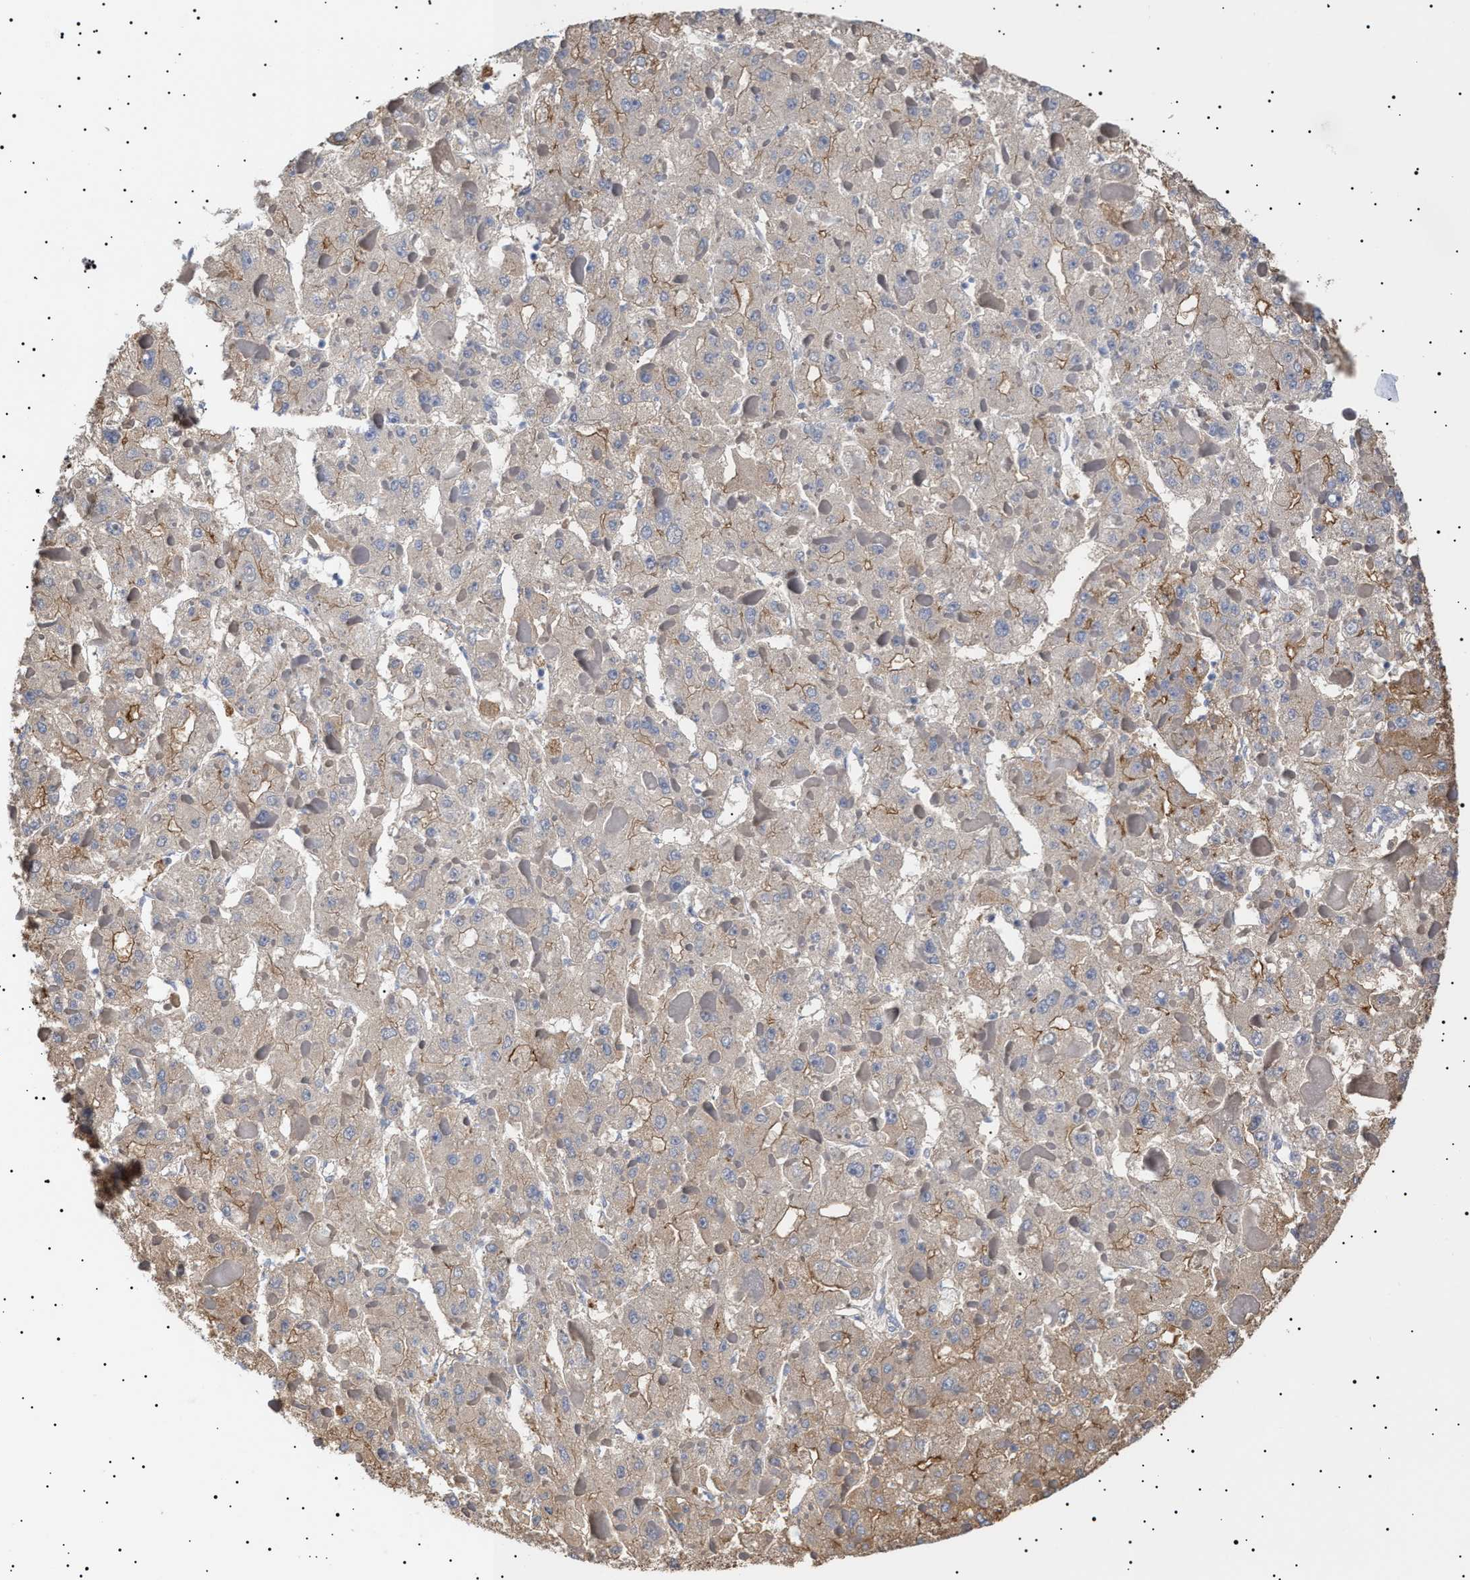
{"staining": {"intensity": "weak", "quantity": ">75%", "location": "cytoplasmic/membranous"}, "tissue": "liver cancer", "cell_type": "Tumor cells", "image_type": "cancer", "snomed": [{"axis": "morphology", "description": "Carcinoma, Hepatocellular, NOS"}, {"axis": "topography", "description": "Liver"}], "caption": "This photomicrograph displays IHC staining of human liver hepatocellular carcinoma, with low weak cytoplasmic/membranous expression in approximately >75% of tumor cells.", "gene": "ERCC6L2", "patient": {"sex": "female", "age": 73}}